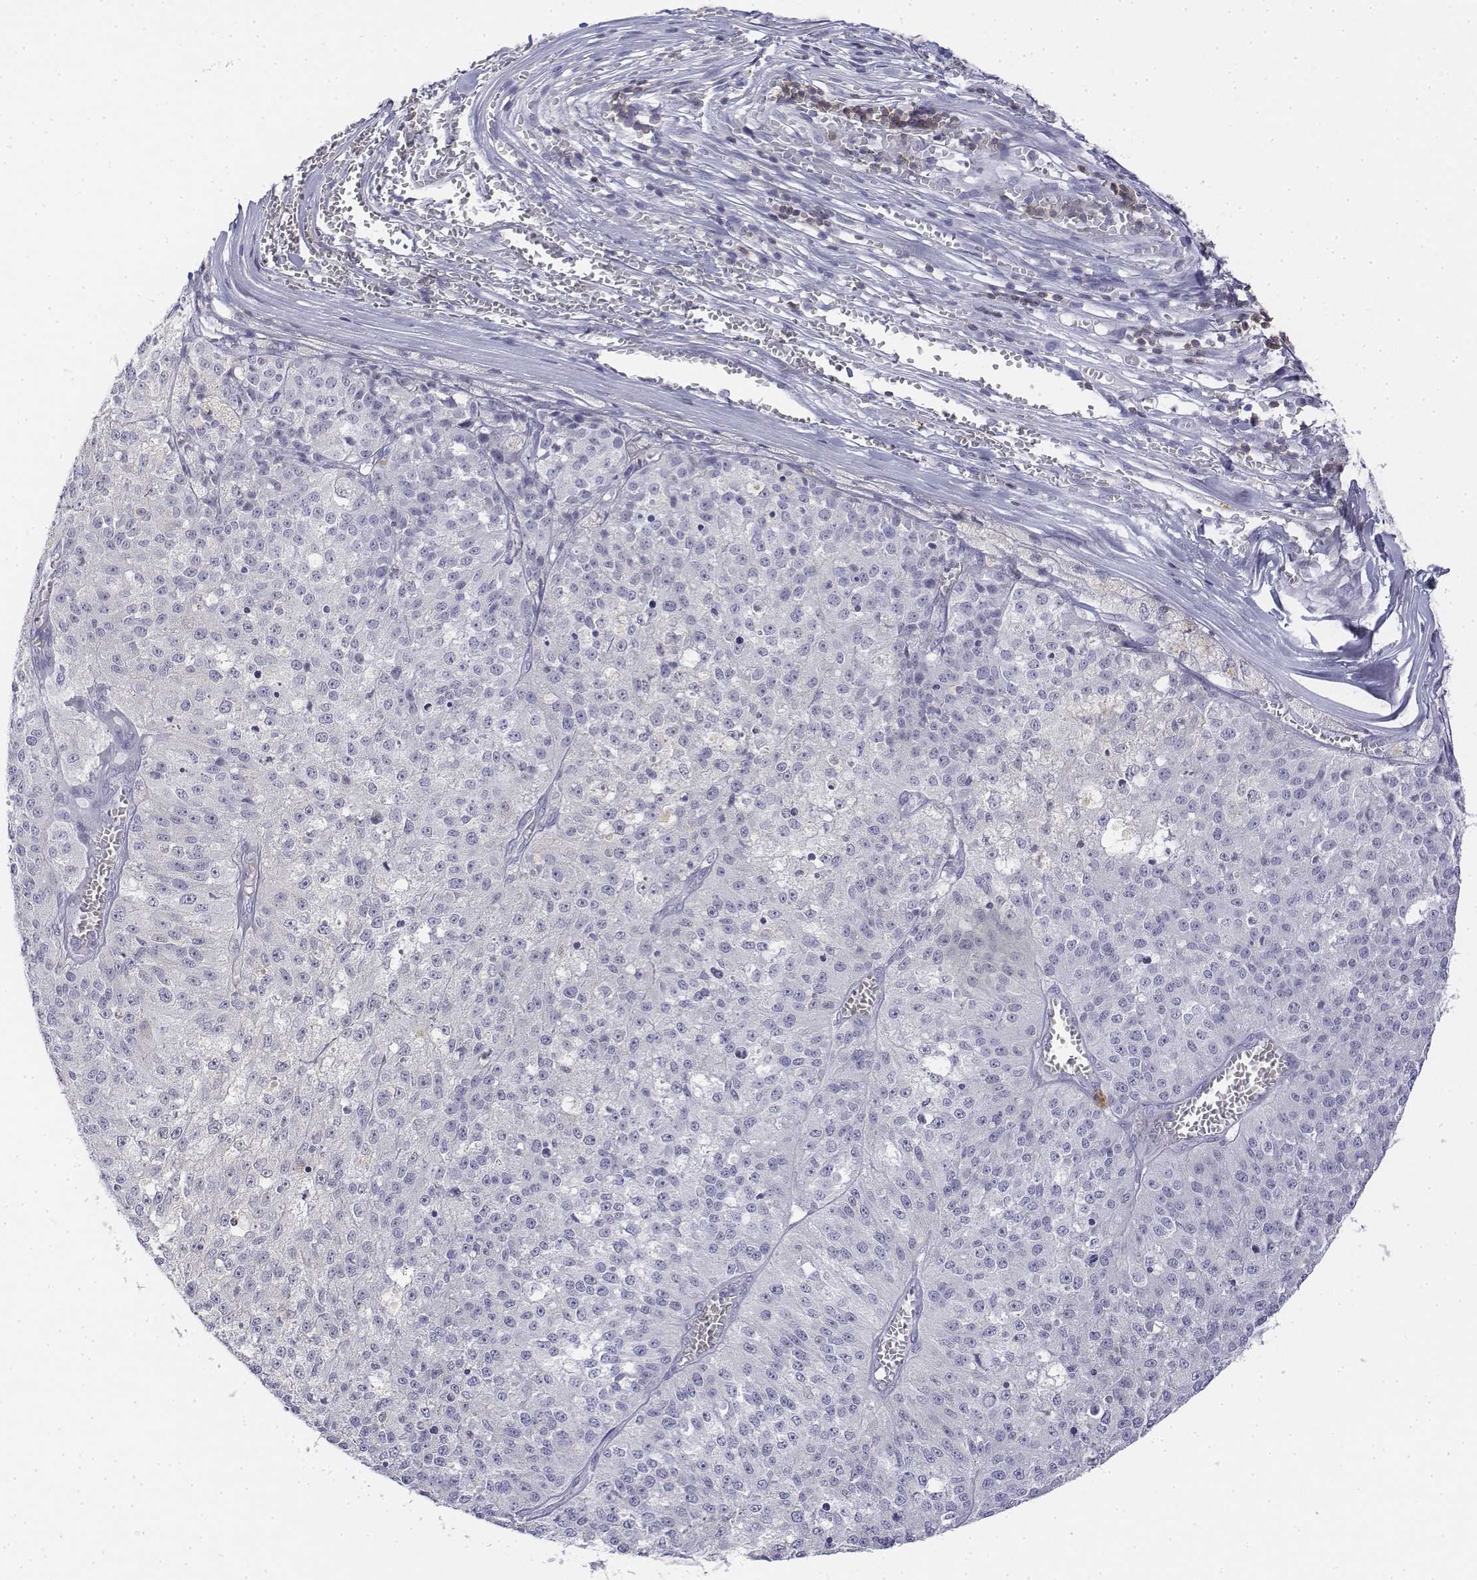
{"staining": {"intensity": "negative", "quantity": "none", "location": "none"}, "tissue": "melanoma", "cell_type": "Tumor cells", "image_type": "cancer", "snomed": [{"axis": "morphology", "description": "Malignant melanoma, Metastatic site"}, {"axis": "topography", "description": "Lymph node"}], "caption": "Immunohistochemistry (IHC) histopathology image of melanoma stained for a protein (brown), which displays no positivity in tumor cells.", "gene": "CD3E", "patient": {"sex": "female", "age": 64}}